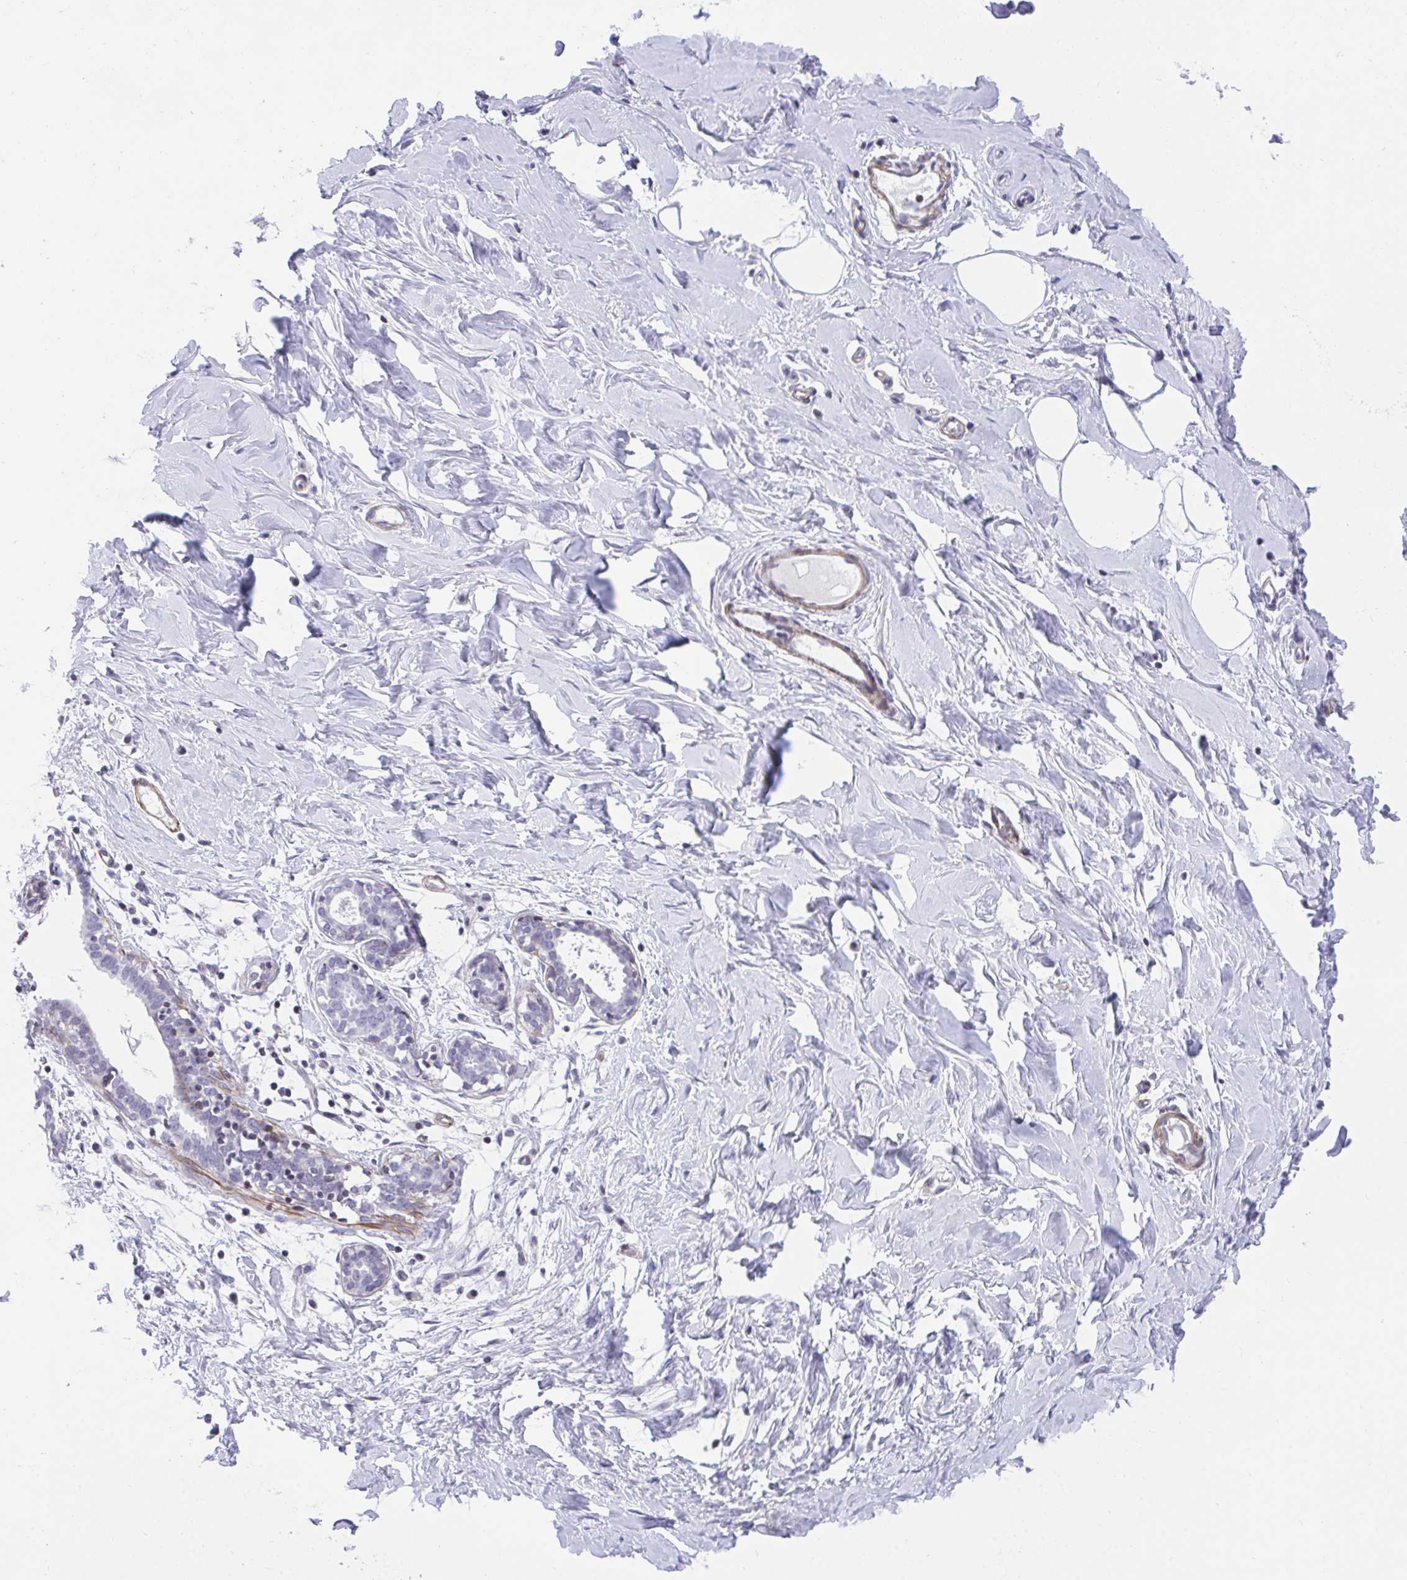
{"staining": {"intensity": "negative", "quantity": "none", "location": "none"}, "tissue": "breast", "cell_type": "Adipocytes", "image_type": "normal", "snomed": [{"axis": "morphology", "description": "Normal tissue, NOS"}, {"axis": "topography", "description": "Breast"}], "caption": "A high-resolution micrograph shows immunohistochemistry (IHC) staining of normal breast, which demonstrates no significant staining in adipocytes. Brightfield microscopy of IHC stained with DAB (3,3'-diaminobenzidine) (brown) and hematoxylin (blue), captured at high magnification.", "gene": "KCNN4", "patient": {"sex": "female", "age": 27}}